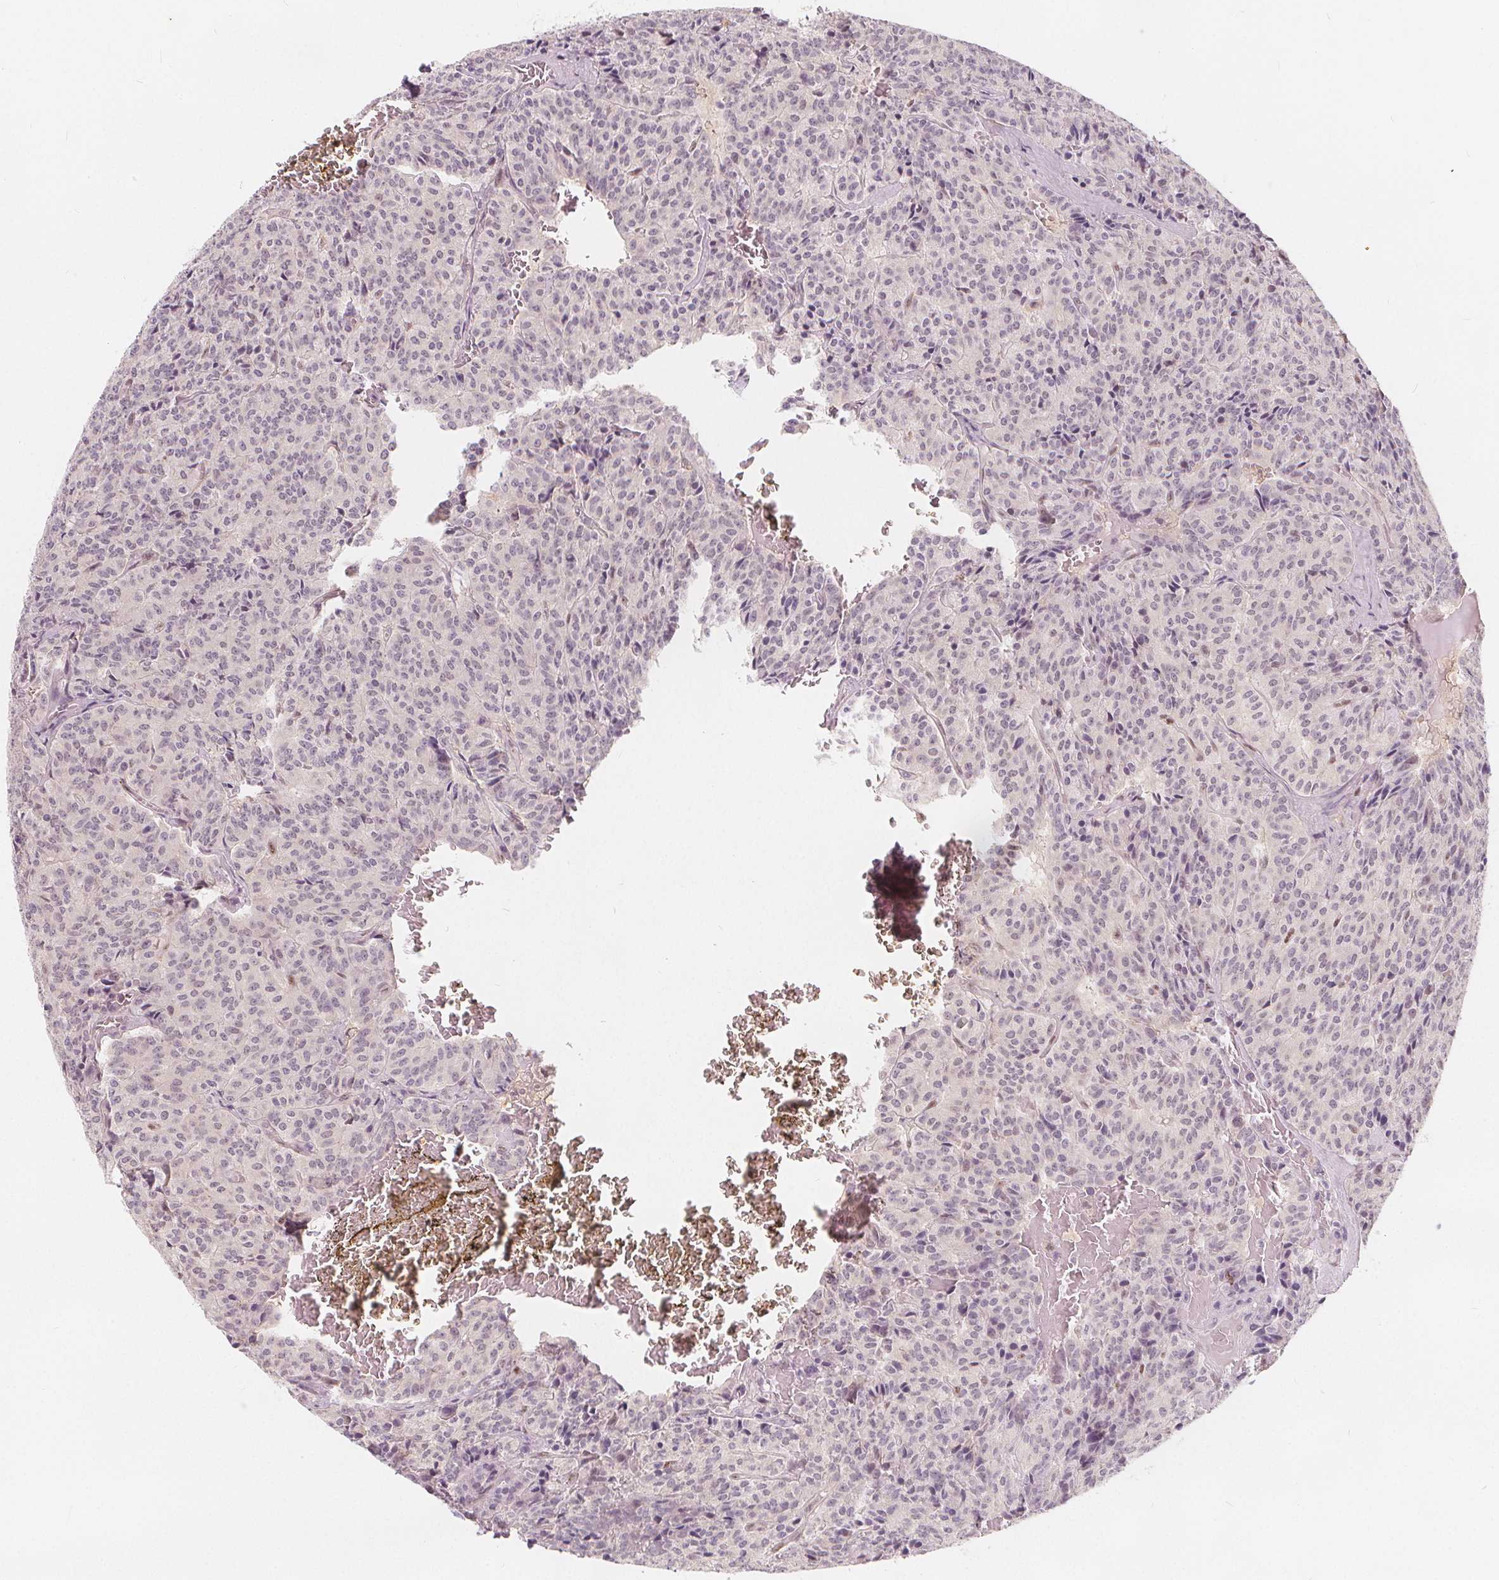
{"staining": {"intensity": "negative", "quantity": "none", "location": "none"}, "tissue": "carcinoid", "cell_type": "Tumor cells", "image_type": "cancer", "snomed": [{"axis": "morphology", "description": "Carcinoid, malignant, NOS"}, {"axis": "topography", "description": "Lung"}], "caption": "This histopathology image is of carcinoid (malignant) stained with immunohistochemistry to label a protein in brown with the nuclei are counter-stained blue. There is no expression in tumor cells.", "gene": "DRC3", "patient": {"sex": "male", "age": 70}}